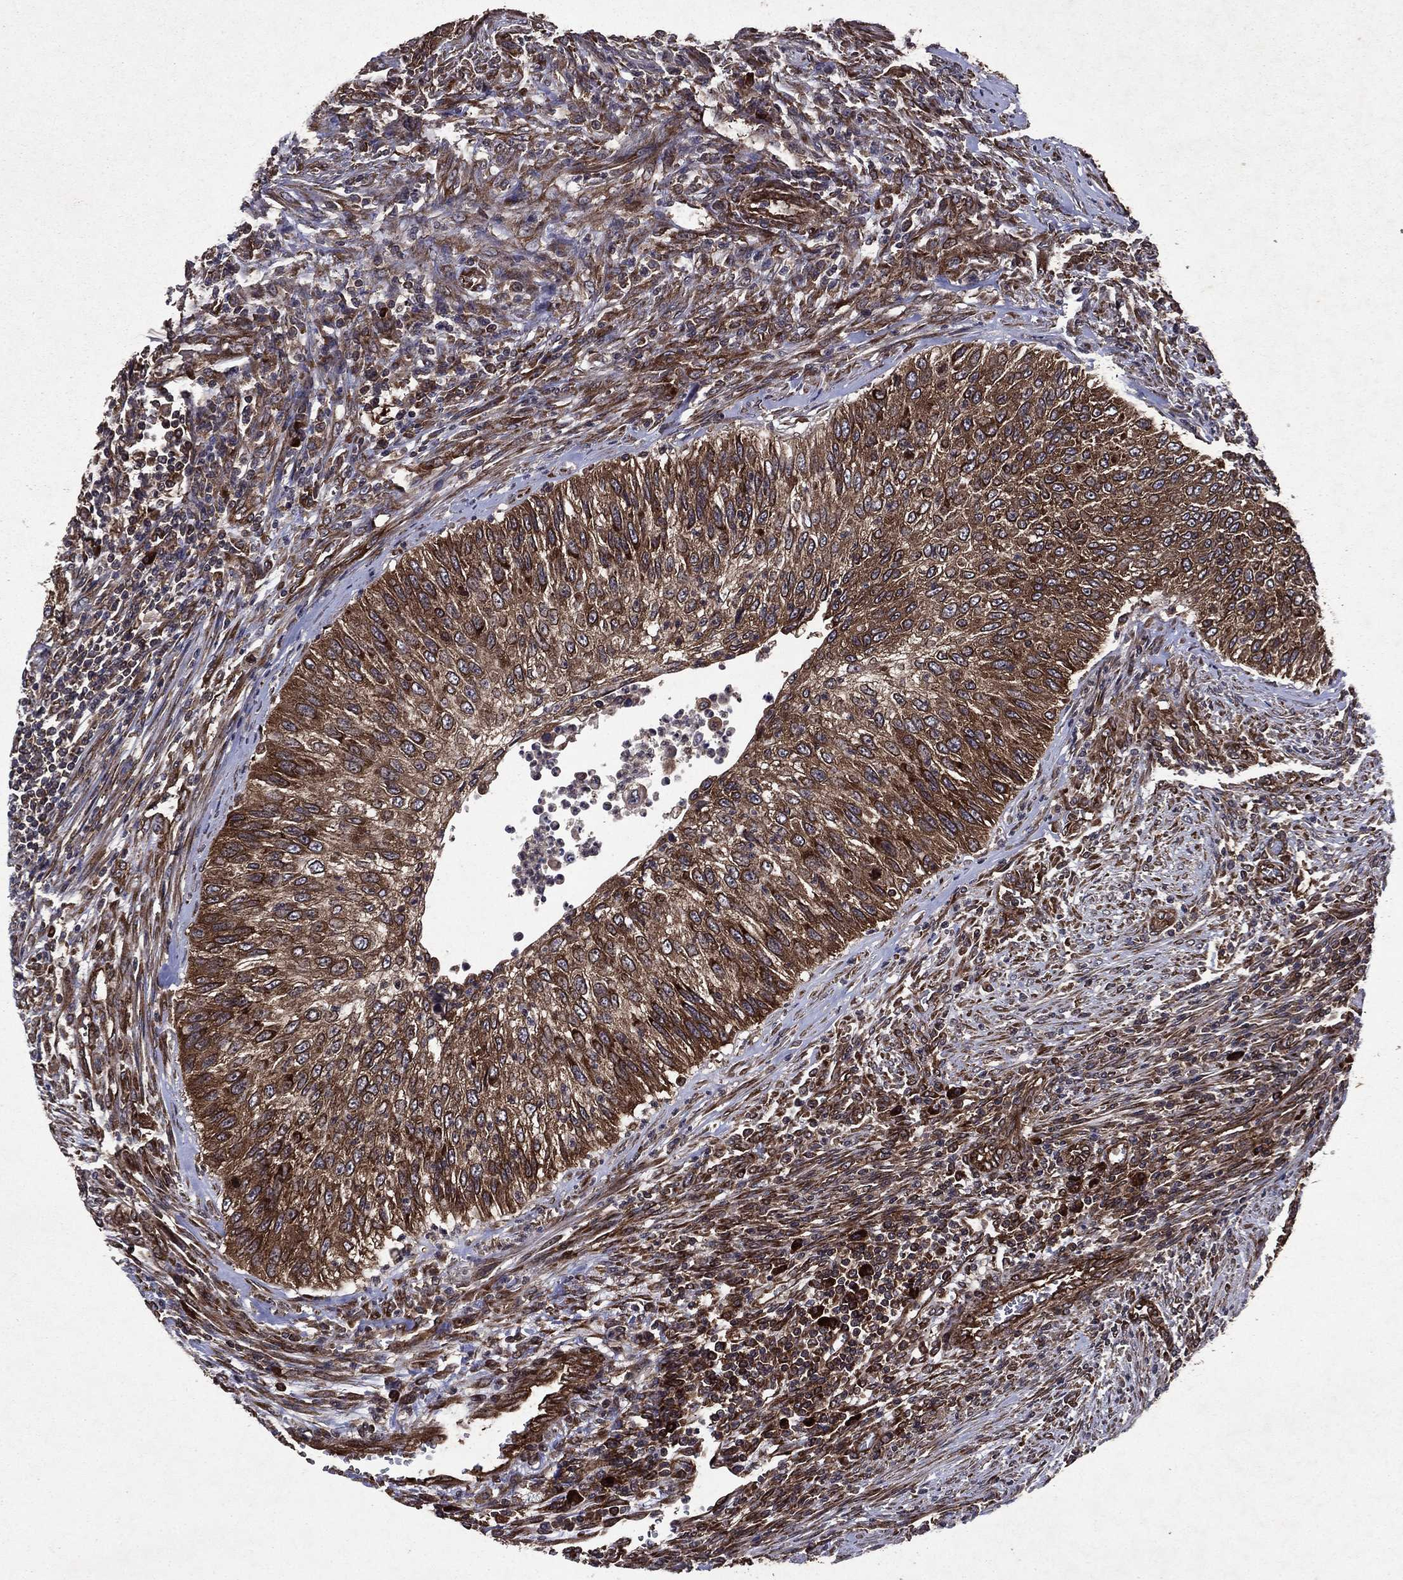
{"staining": {"intensity": "moderate", "quantity": ">75%", "location": "cytoplasmic/membranous"}, "tissue": "urothelial cancer", "cell_type": "Tumor cells", "image_type": "cancer", "snomed": [{"axis": "morphology", "description": "Urothelial carcinoma, High grade"}, {"axis": "topography", "description": "Urinary bladder"}], "caption": "Immunohistochemical staining of urothelial carcinoma (high-grade) reveals moderate cytoplasmic/membranous protein positivity in approximately >75% of tumor cells. (DAB (3,3'-diaminobenzidine) IHC with brightfield microscopy, high magnification).", "gene": "EIF2B4", "patient": {"sex": "female", "age": 60}}